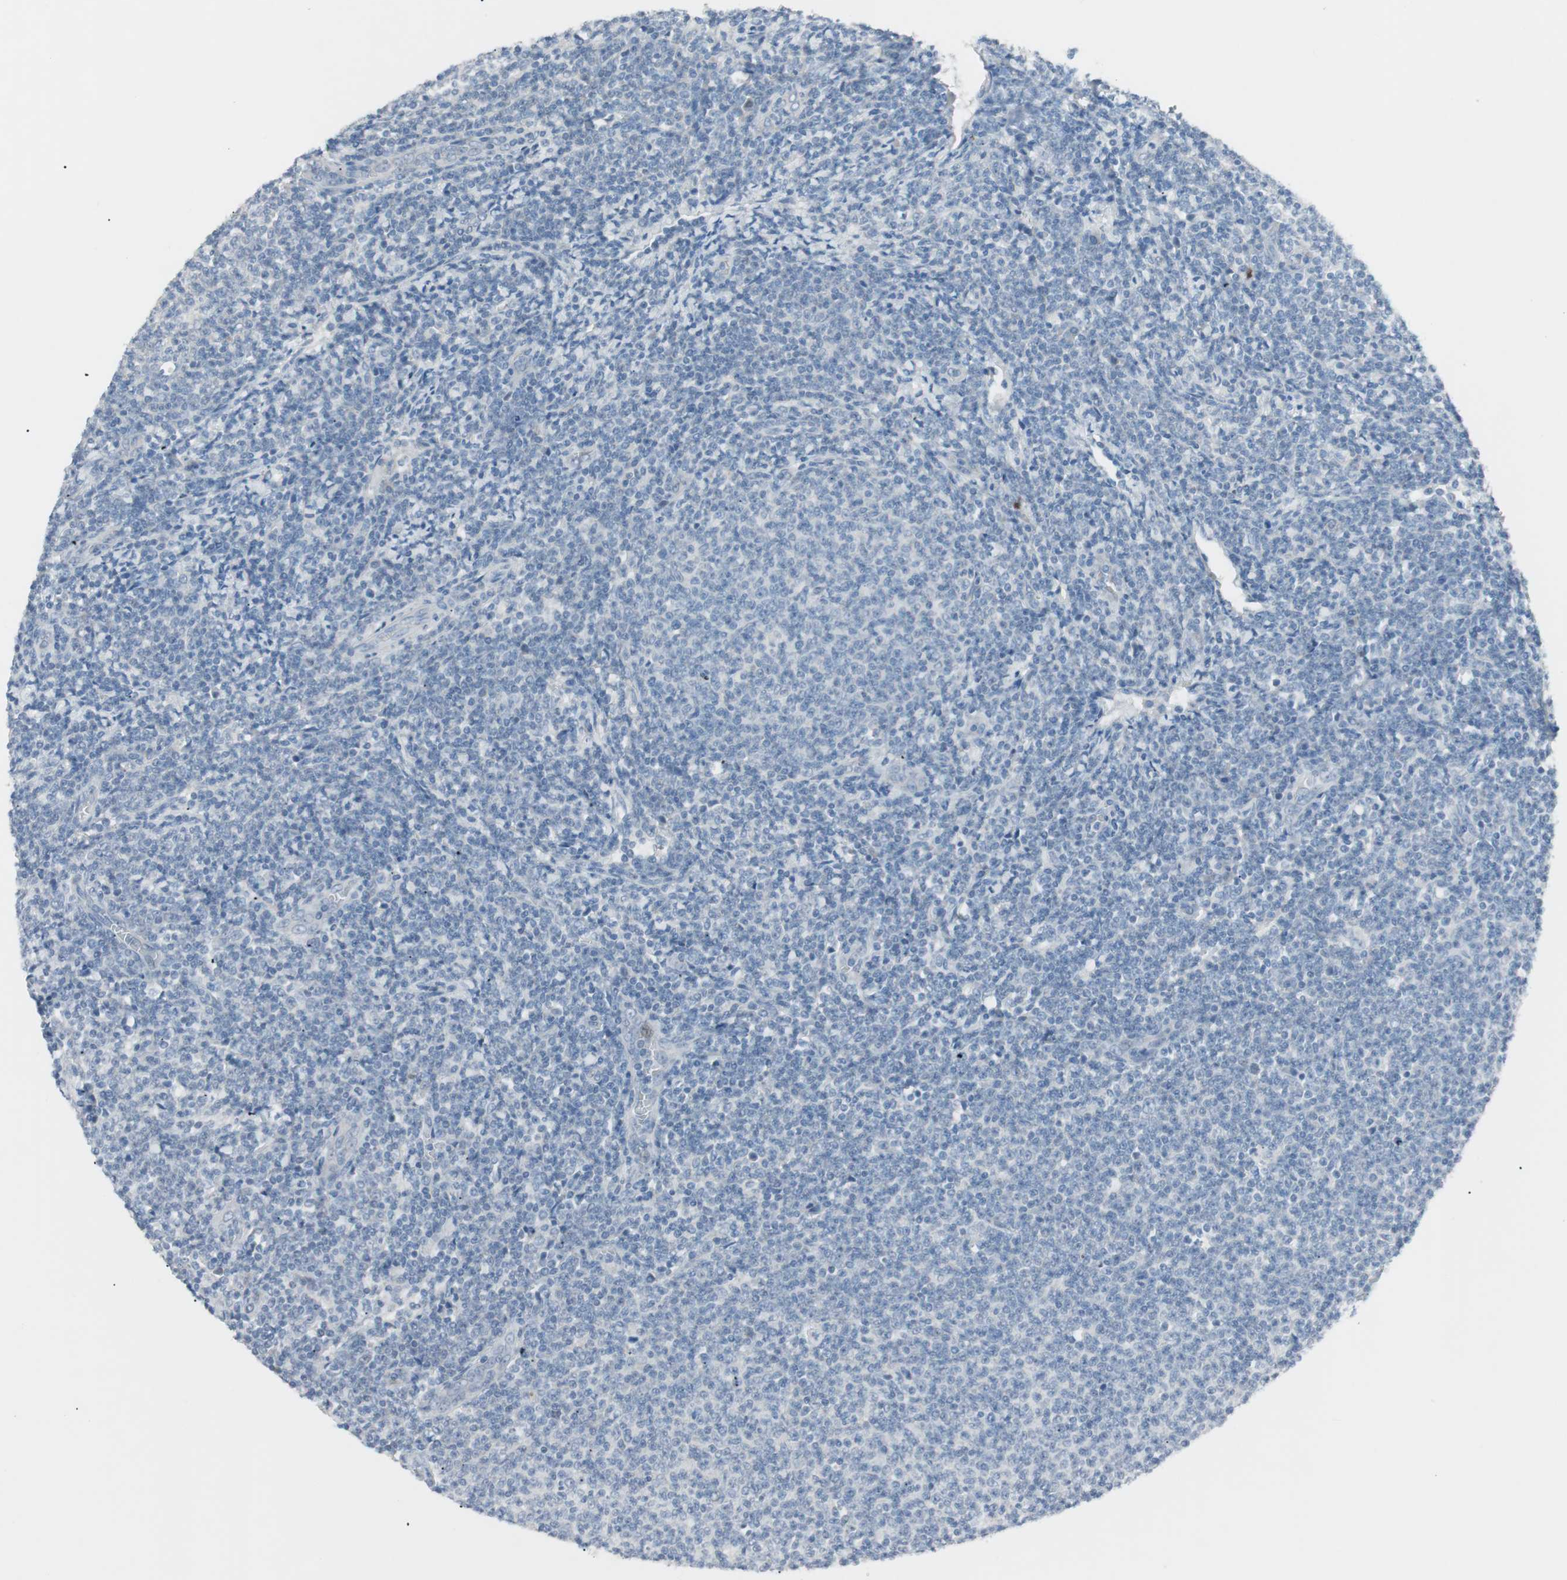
{"staining": {"intensity": "negative", "quantity": "none", "location": "none"}, "tissue": "lymphoma", "cell_type": "Tumor cells", "image_type": "cancer", "snomed": [{"axis": "morphology", "description": "Malignant lymphoma, non-Hodgkin's type, Low grade"}, {"axis": "topography", "description": "Lymph node"}], "caption": "Tumor cells are negative for protein expression in human low-grade malignant lymphoma, non-Hodgkin's type.", "gene": "FOSL1", "patient": {"sex": "male", "age": 66}}